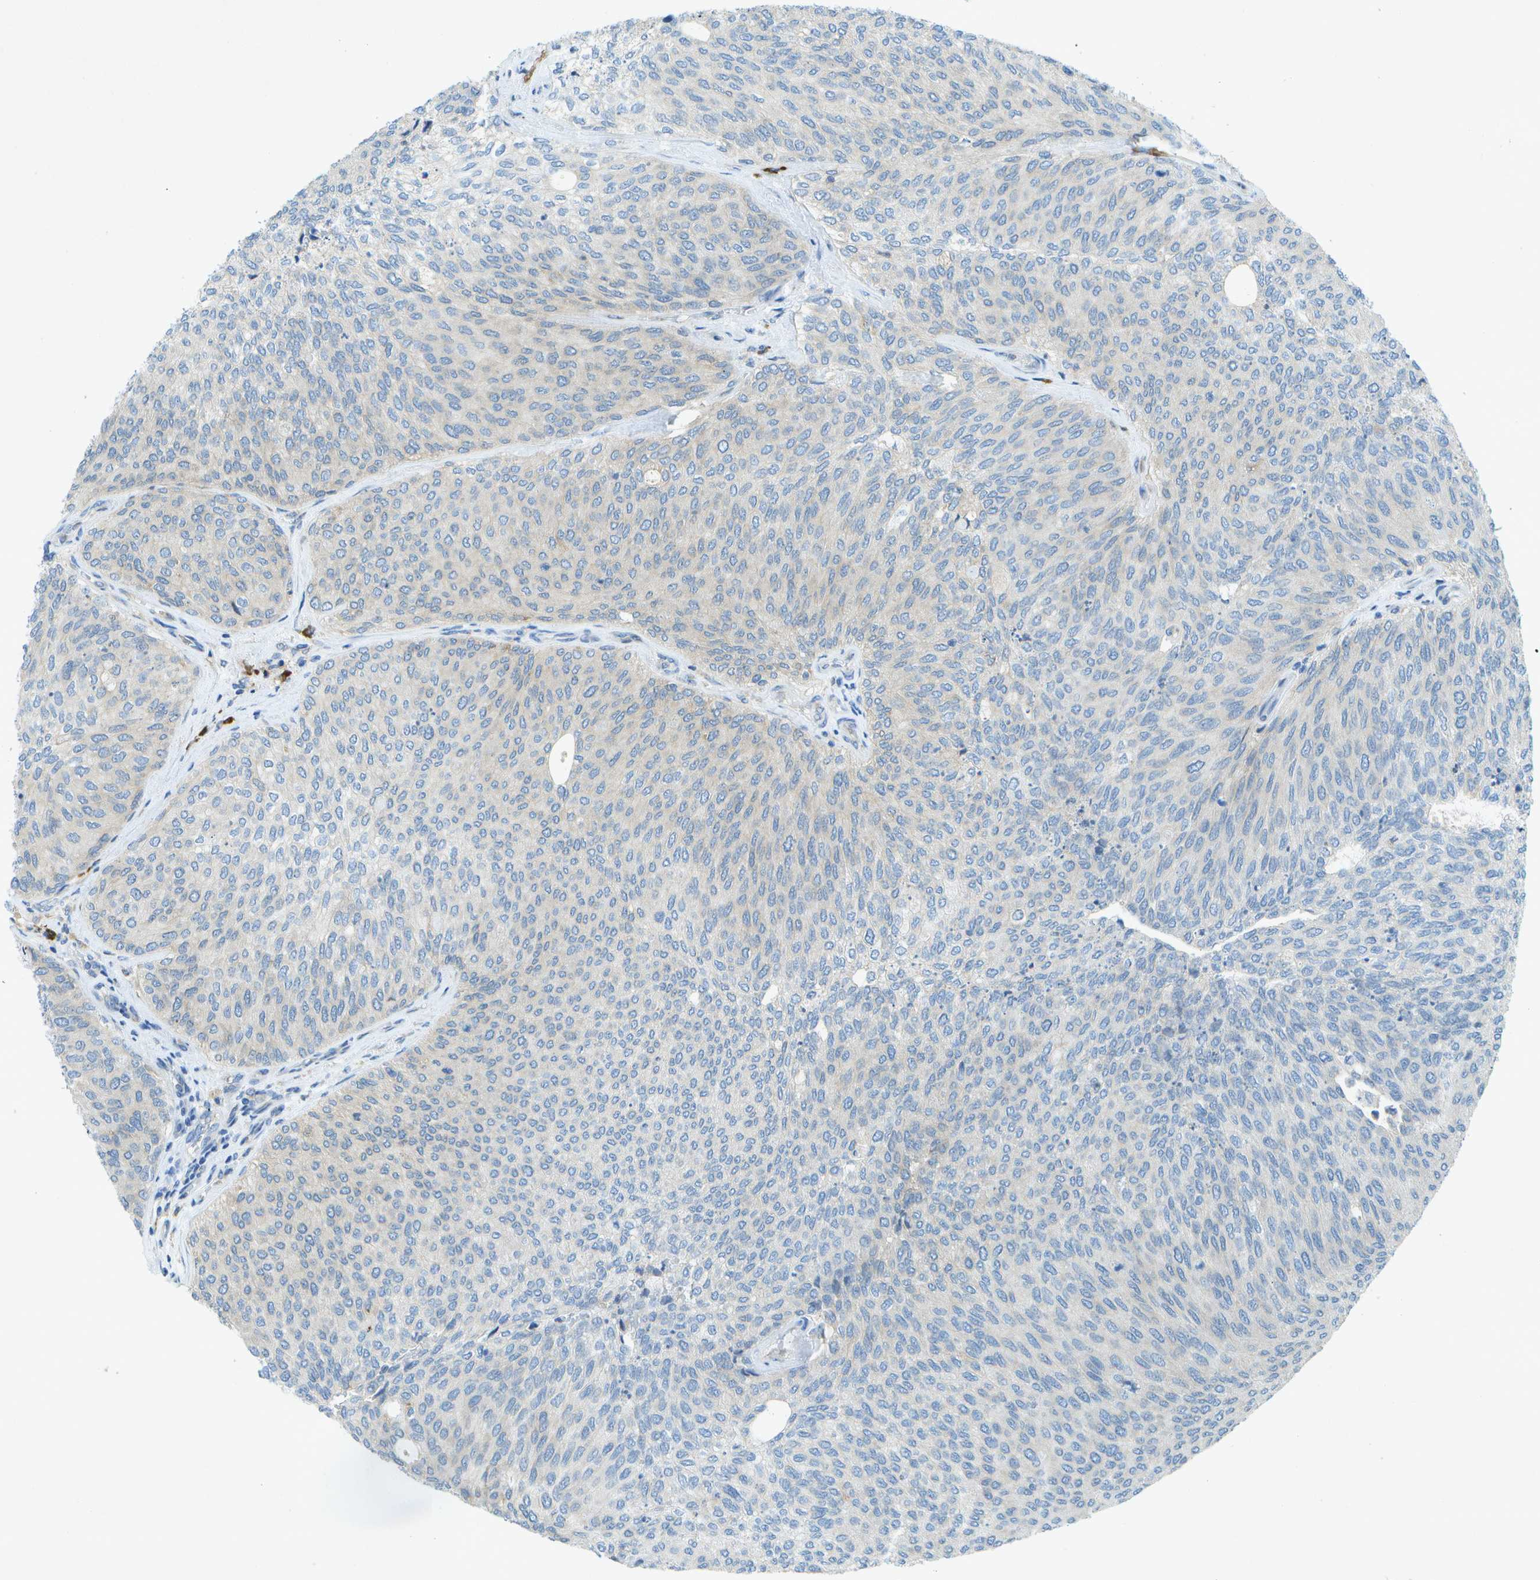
{"staining": {"intensity": "negative", "quantity": "none", "location": "none"}, "tissue": "urothelial cancer", "cell_type": "Tumor cells", "image_type": "cancer", "snomed": [{"axis": "morphology", "description": "Urothelial carcinoma, Low grade"}, {"axis": "topography", "description": "Urinary bladder"}], "caption": "This photomicrograph is of urothelial carcinoma (low-grade) stained with IHC to label a protein in brown with the nuclei are counter-stained blue. There is no expression in tumor cells.", "gene": "WNK2", "patient": {"sex": "female", "age": 79}}